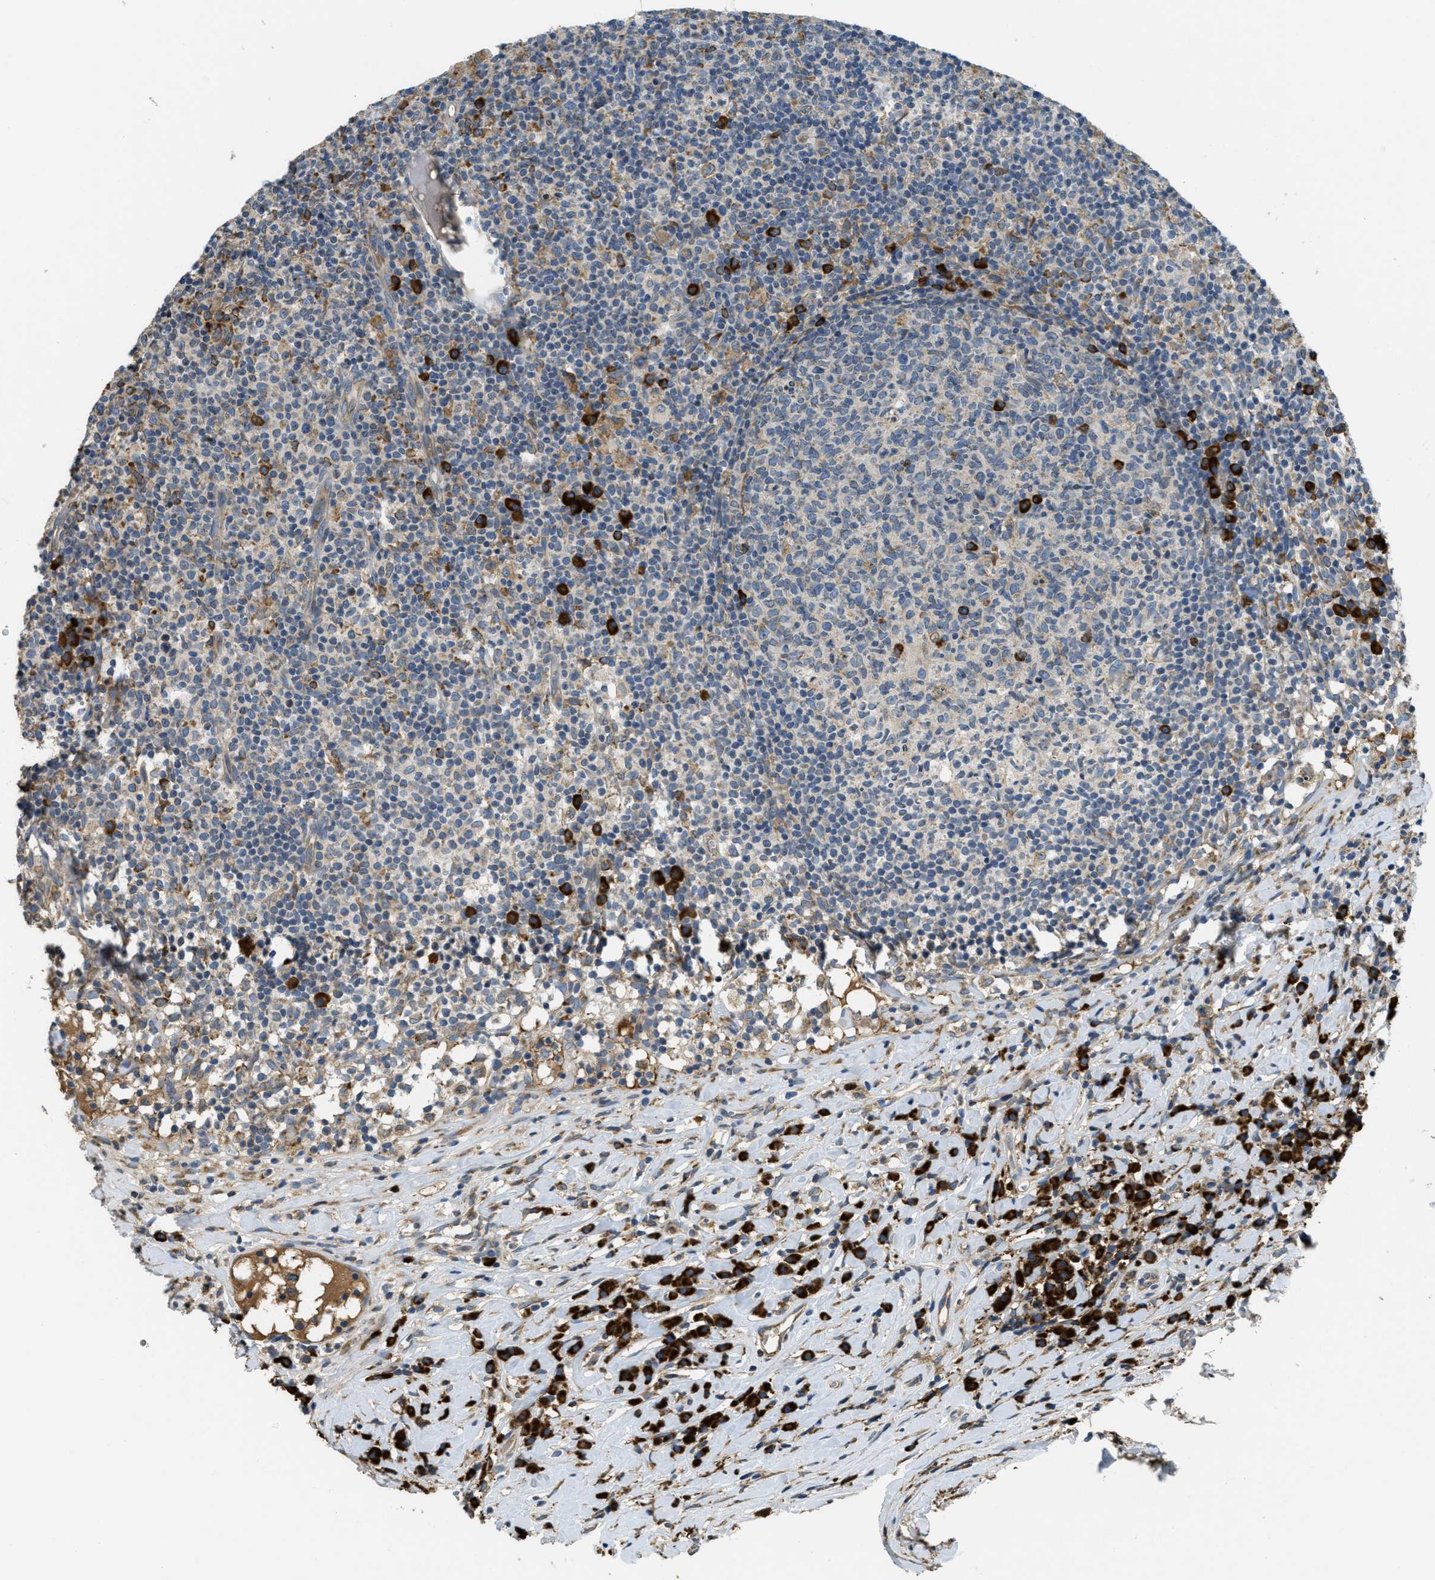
{"staining": {"intensity": "strong", "quantity": "<25%", "location": "cytoplasmic/membranous"}, "tissue": "lymph node", "cell_type": "Germinal center cells", "image_type": "normal", "snomed": [{"axis": "morphology", "description": "Normal tissue, NOS"}, {"axis": "morphology", "description": "Inflammation, NOS"}, {"axis": "topography", "description": "Lymph node"}], "caption": "A brown stain shows strong cytoplasmic/membranous staining of a protein in germinal center cells of normal lymph node.", "gene": "SSR1", "patient": {"sex": "male", "age": 55}}